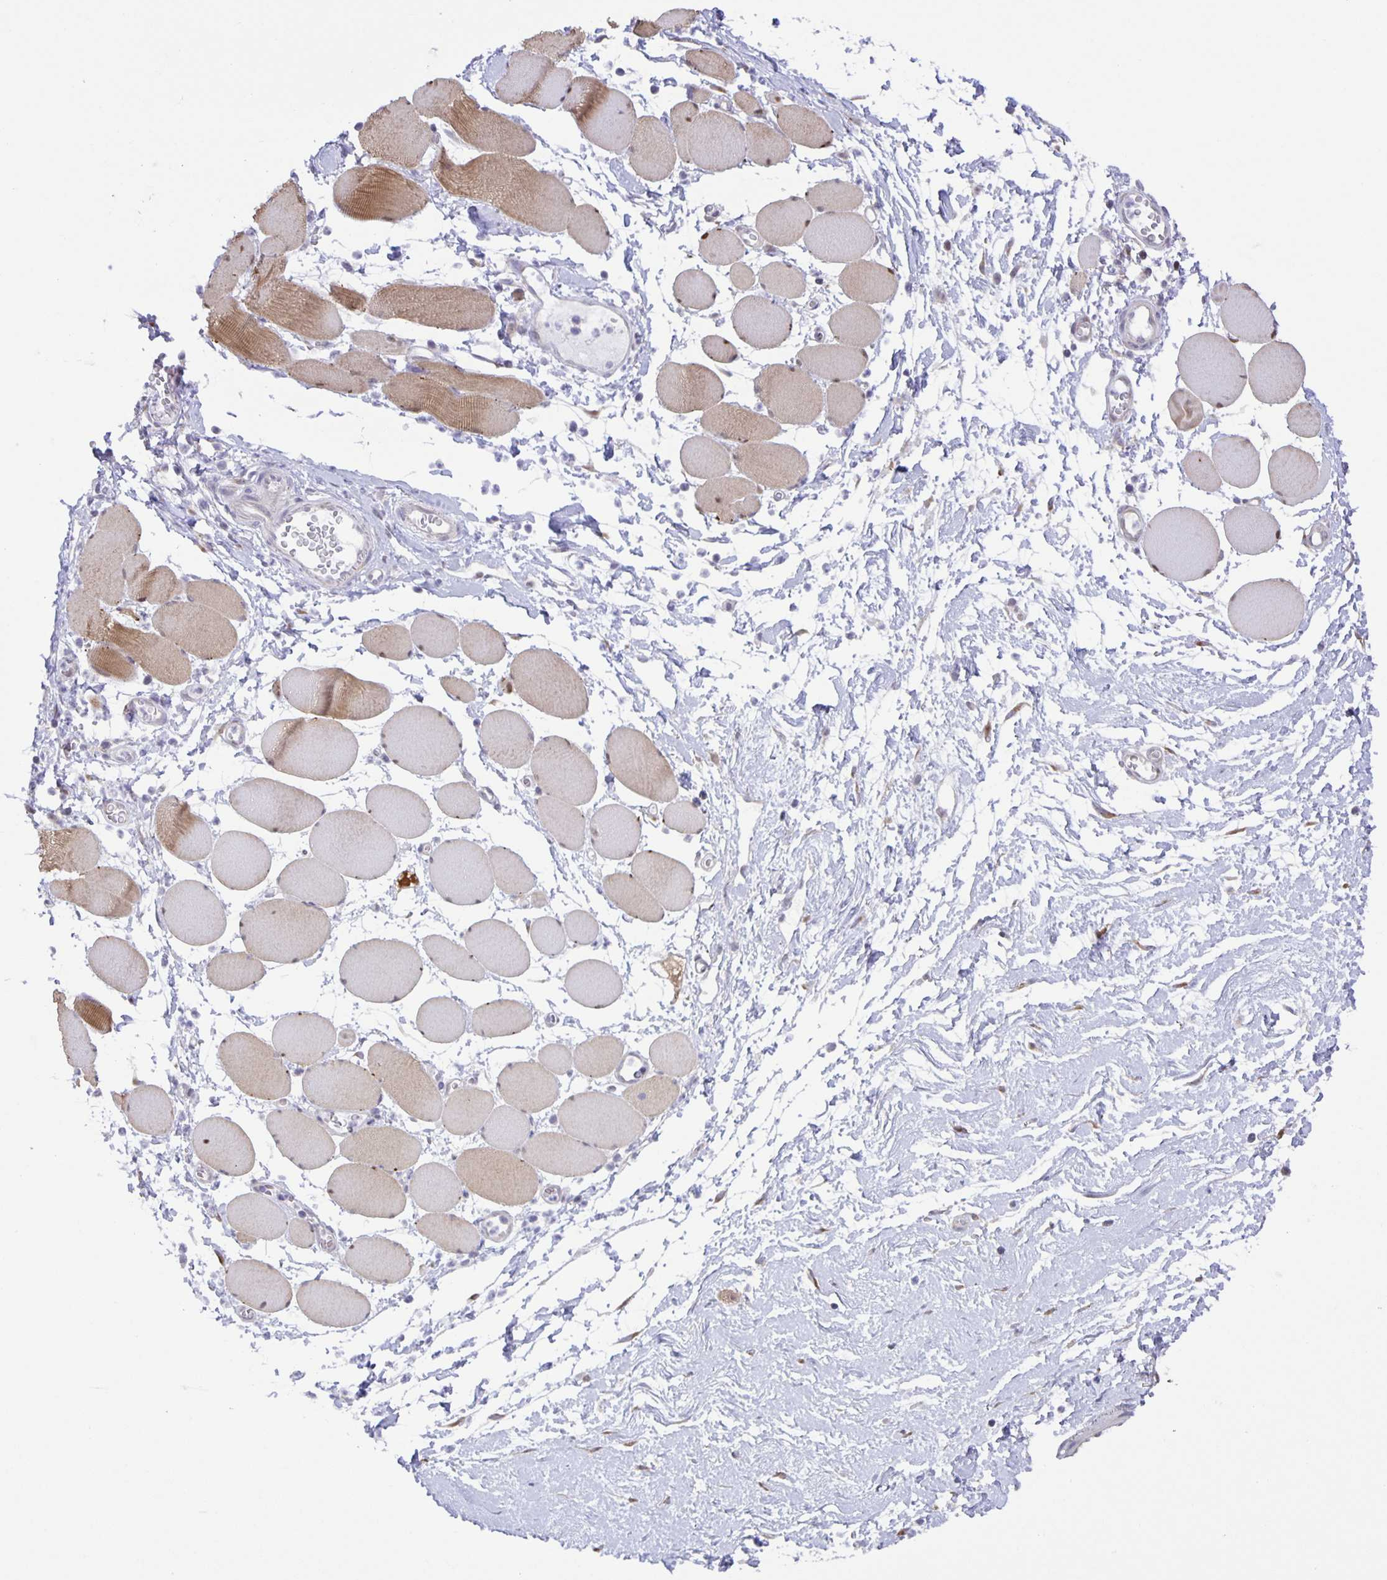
{"staining": {"intensity": "weak", "quantity": "25%-75%", "location": "cytoplasmic/membranous"}, "tissue": "skeletal muscle", "cell_type": "Myocytes", "image_type": "normal", "snomed": [{"axis": "morphology", "description": "Normal tissue, NOS"}, {"axis": "topography", "description": "Skeletal muscle"}], "caption": "Immunohistochemical staining of normal human skeletal muscle reveals low levels of weak cytoplasmic/membranous positivity in about 25%-75% of myocytes. The protein is stained brown, and the nuclei are stained in blue (DAB IHC with brightfield microscopy, high magnification).", "gene": "MAPK12", "patient": {"sex": "female", "age": 75}}